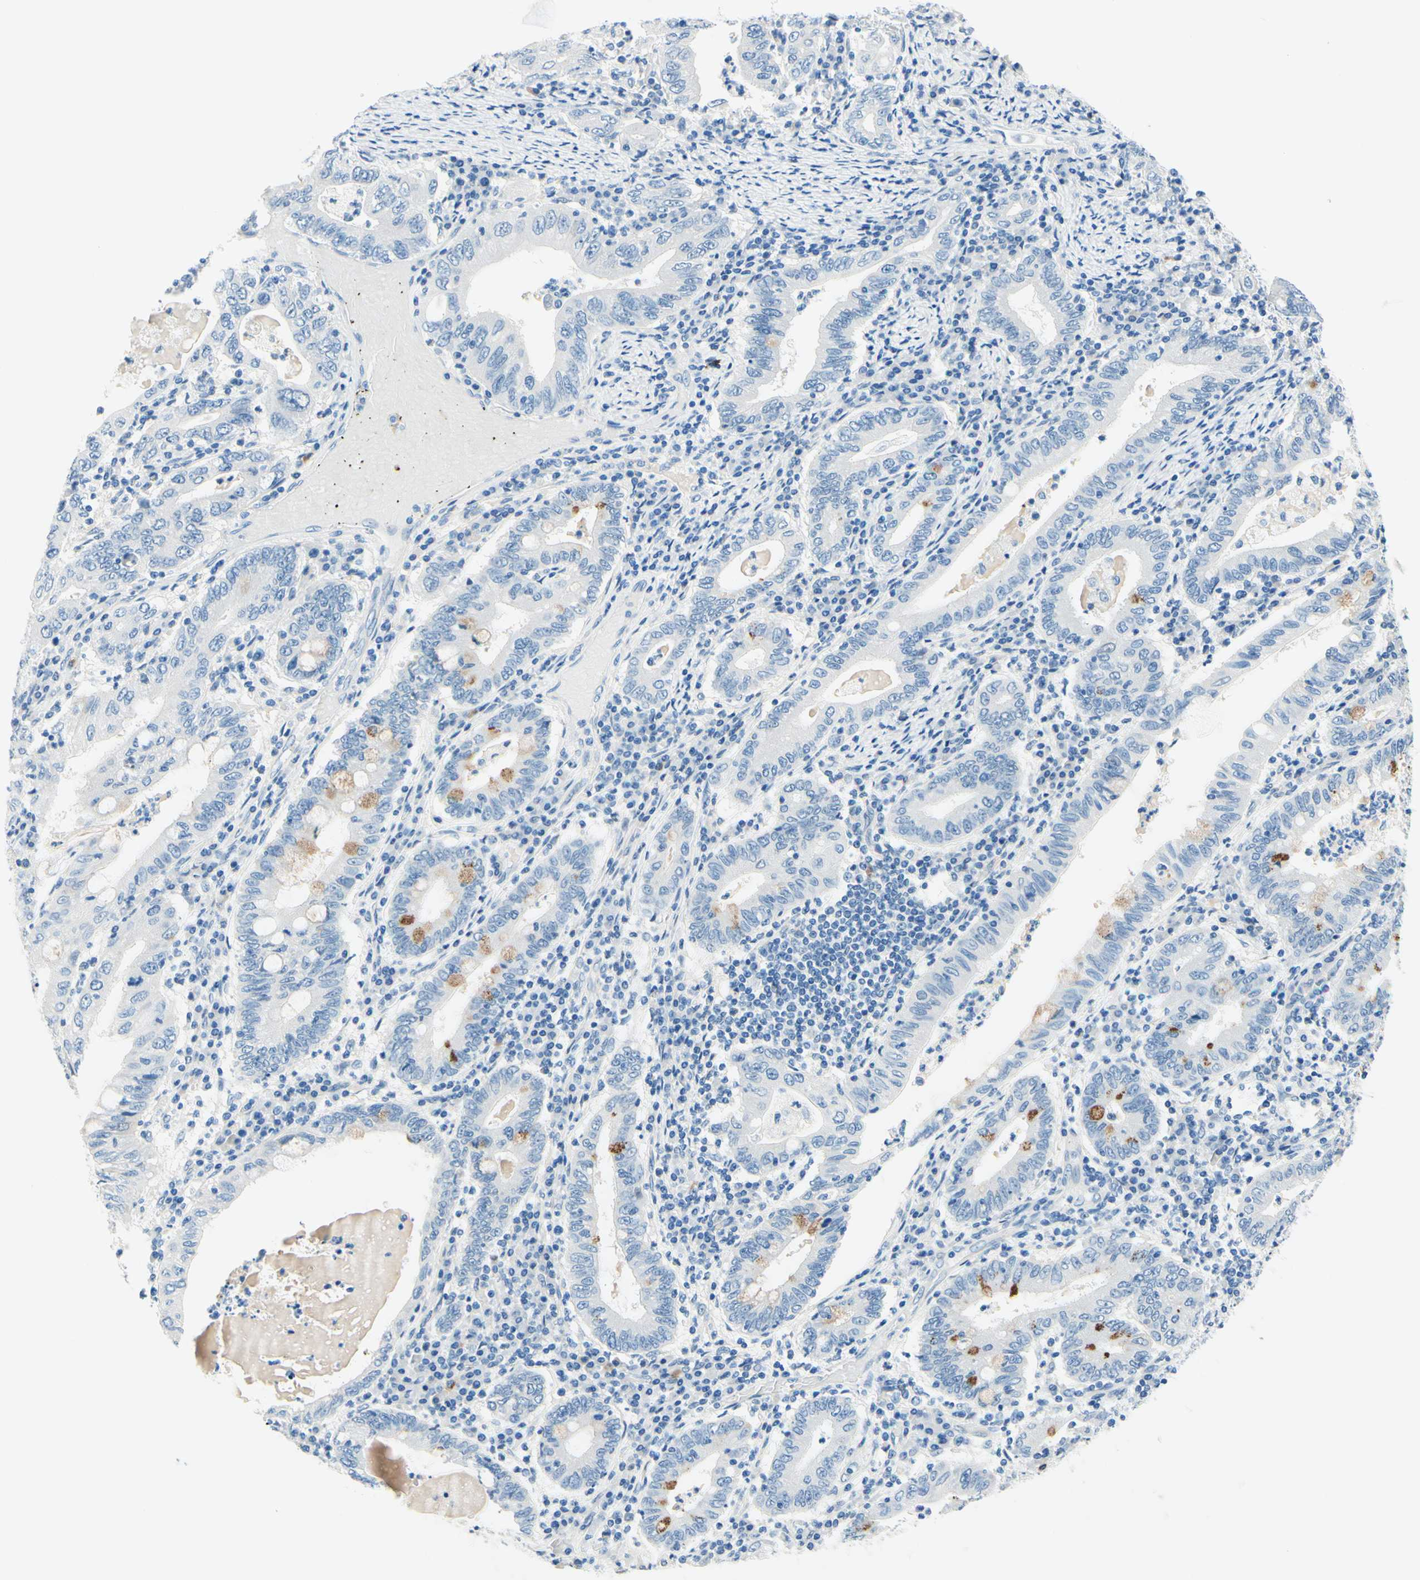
{"staining": {"intensity": "weak", "quantity": "<25%", "location": "cytoplasmic/membranous"}, "tissue": "stomach cancer", "cell_type": "Tumor cells", "image_type": "cancer", "snomed": [{"axis": "morphology", "description": "Normal tissue, NOS"}, {"axis": "morphology", "description": "Adenocarcinoma, NOS"}, {"axis": "topography", "description": "Esophagus"}, {"axis": "topography", "description": "Stomach, upper"}, {"axis": "topography", "description": "Peripheral nerve tissue"}], "caption": "This is an immunohistochemistry micrograph of stomach cancer. There is no positivity in tumor cells.", "gene": "PASD1", "patient": {"sex": "male", "age": 62}}